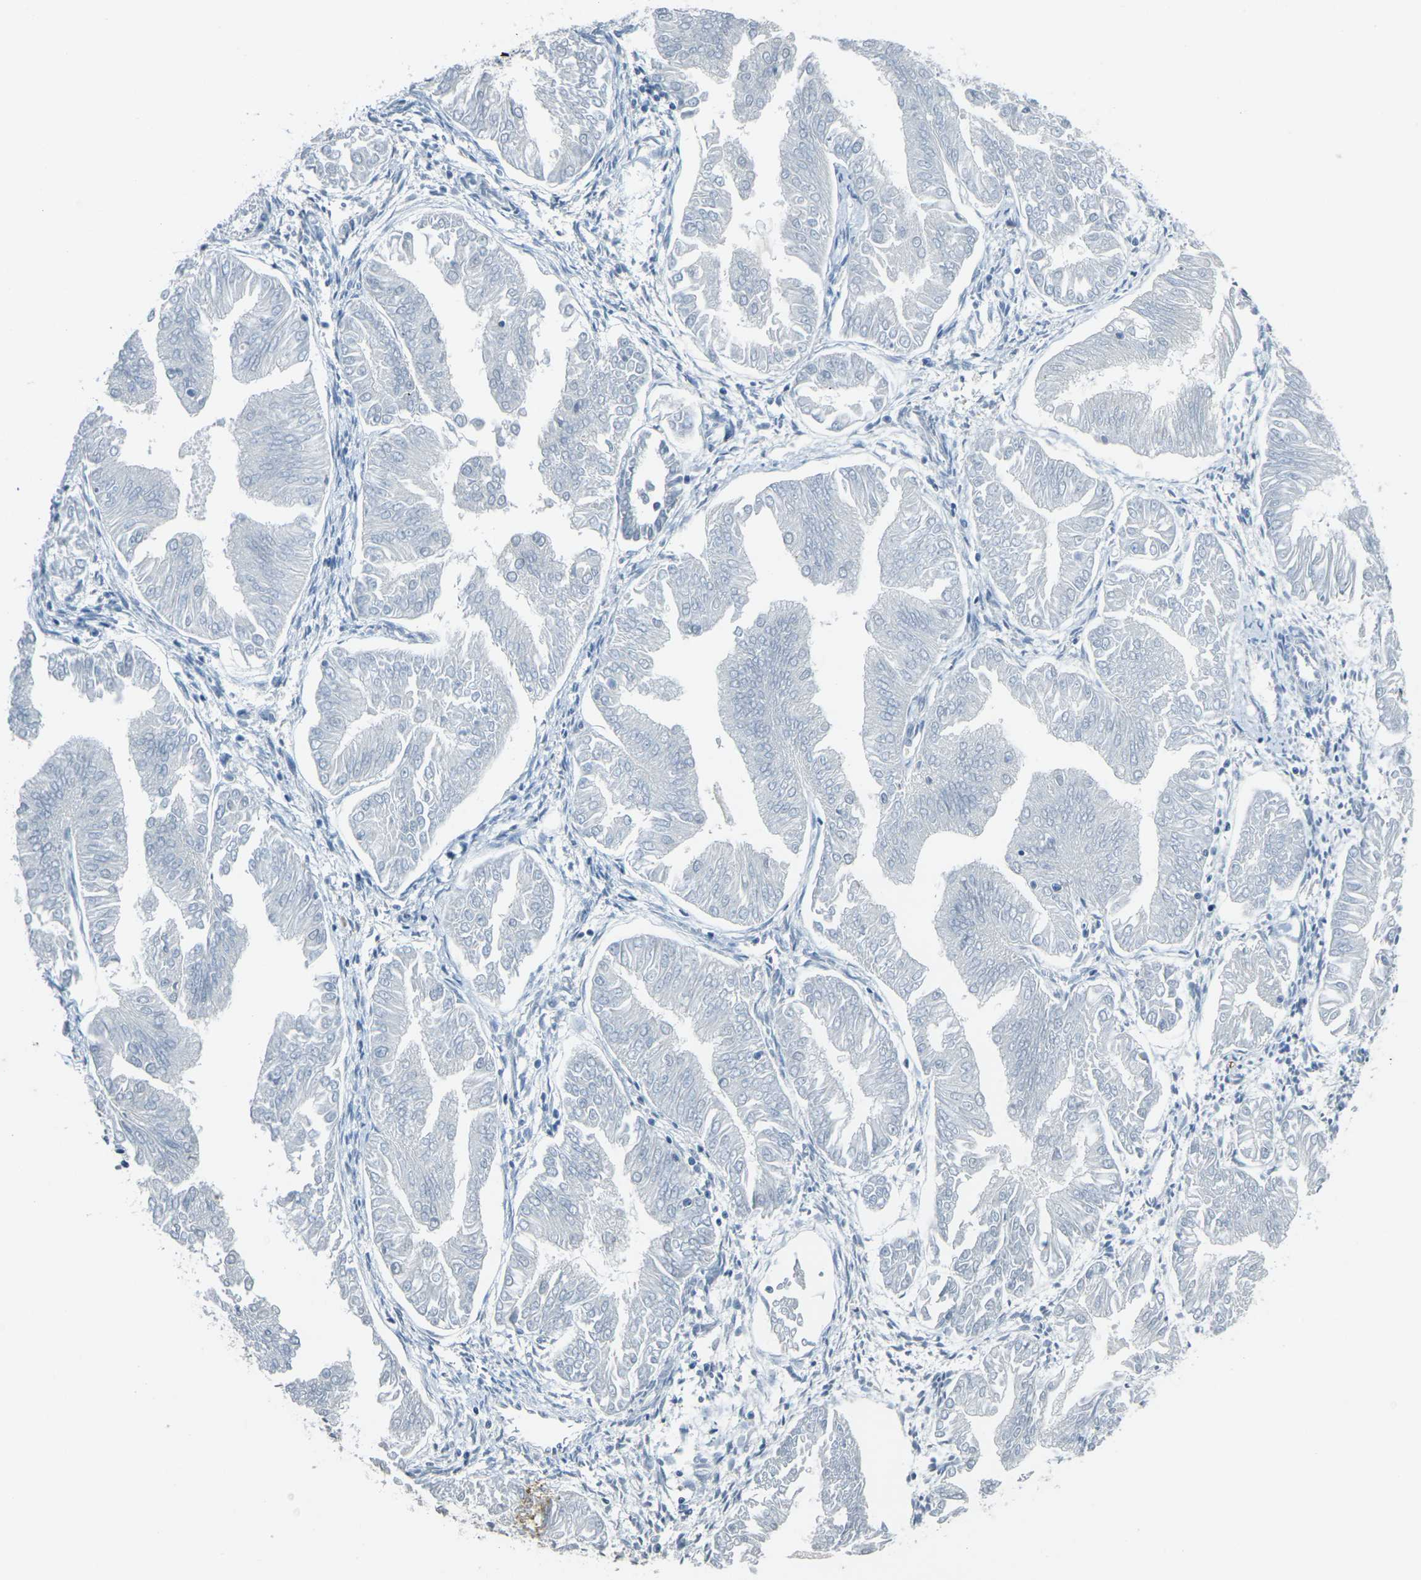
{"staining": {"intensity": "negative", "quantity": "none", "location": "none"}, "tissue": "endometrial cancer", "cell_type": "Tumor cells", "image_type": "cancer", "snomed": [{"axis": "morphology", "description": "Adenocarcinoma, NOS"}, {"axis": "topography", "description": "Endometrium"}], "caption": "DAB immunohistochemical staining of human endometrial adenocarcinoma exhibits no significant staining in tumor cells.", "gene": "SPTBN2", "patient": {"sex": "female", "age": 53}}